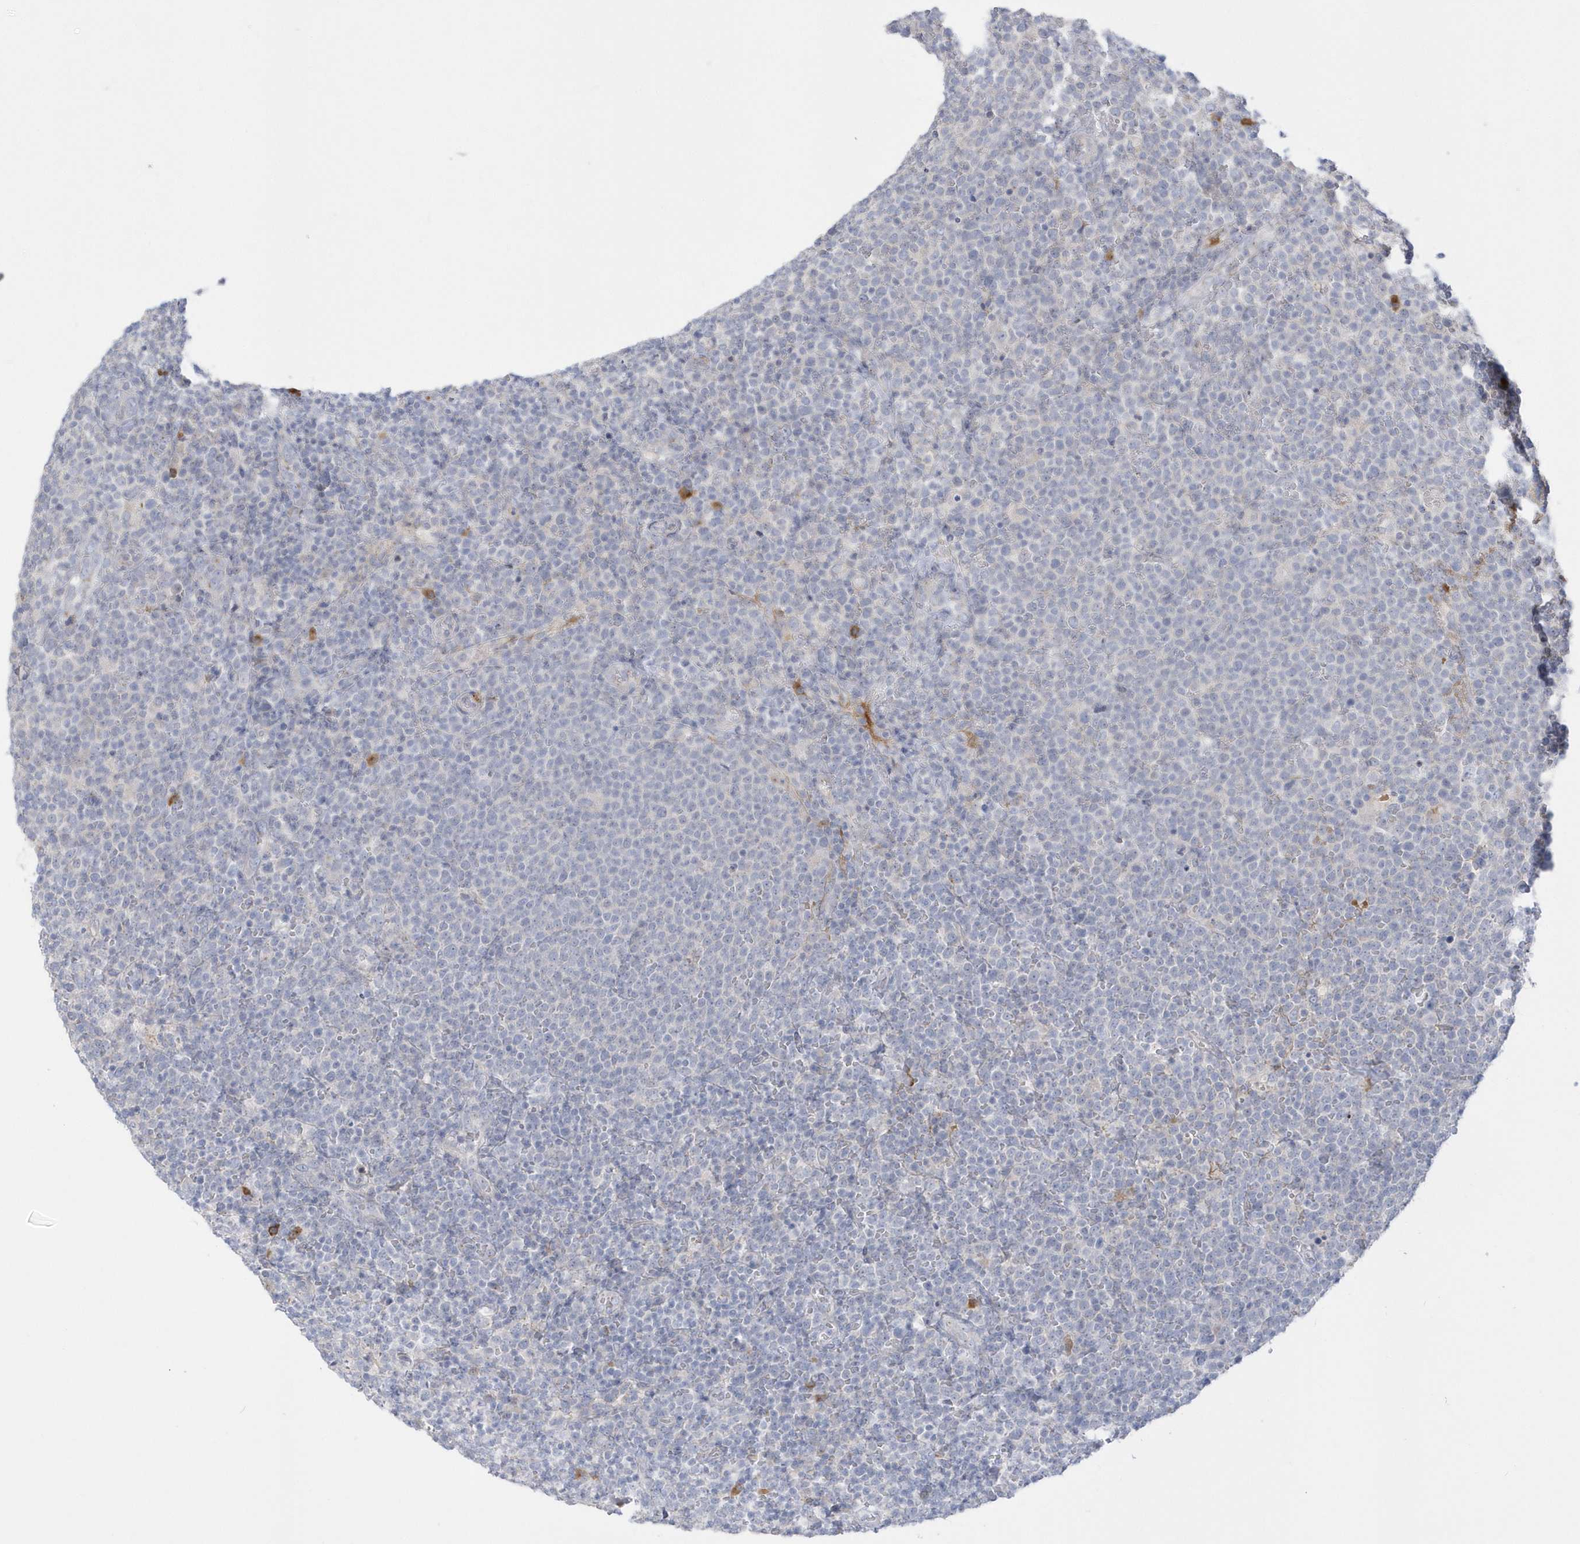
{"staining": {"intensity": "negative", "quantity": "none", "location": "none"}, "tissue": "lymphoma", "cell_type": "Tumor cells", "image_type": "cancer", "snomed": [{"axis": "morphology", "description": "Malignant lymphoma, non-Hodgkin's type, High grade"}, {"axis": "topography", "description": "Lymph node"}], "caption": "Immunohistochemistry (IHC) image of high-grade malignant lymphoma, non-Hodgkin's type stained for a protein (brown), which shows no expression in tumor cells.", "gene": "SEMA3D", "patient": {"sex": "male", "age": 61}}